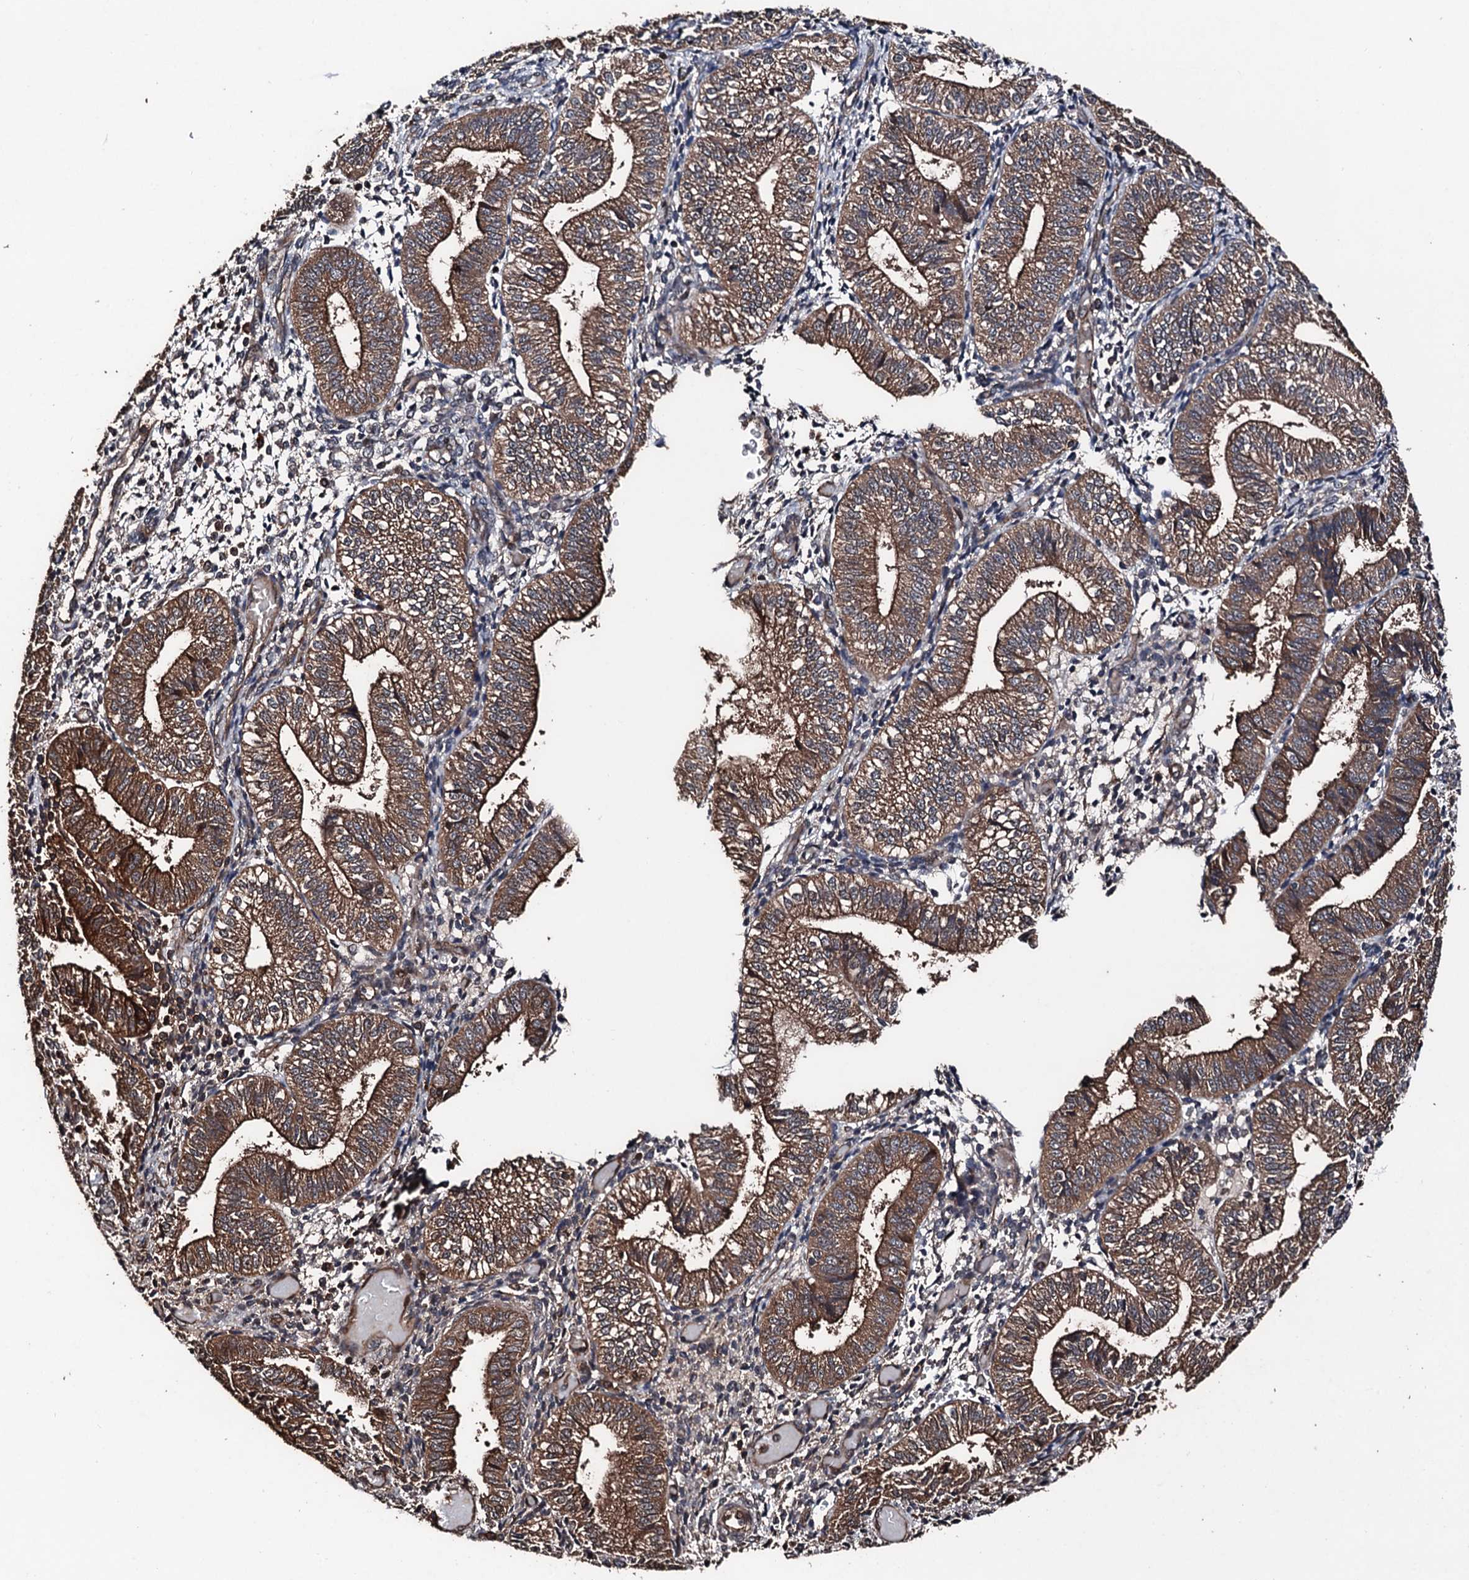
{"staining": {"intensity": "strong", "quantity": "25%-75%", "location": "cytoplasmic/membranous"}, "tissue": "endometrium", "cell_type": "Cells in endometrial stroma", "image_type": "normal", "snomed": [{"axis": "morphology", "description": "Normal tissue, NOS"}, {"axis": "topography", "description": "Endometrium"}], "caption": "Normal endometrium exhibits strong cytoplasmic/membranous expression in about 25%-75% of cells in endometrial stroma, visualized by immunohistochemistry.", "gene": "KIF18A", "patient": {"sex": "female", "age": 34}}